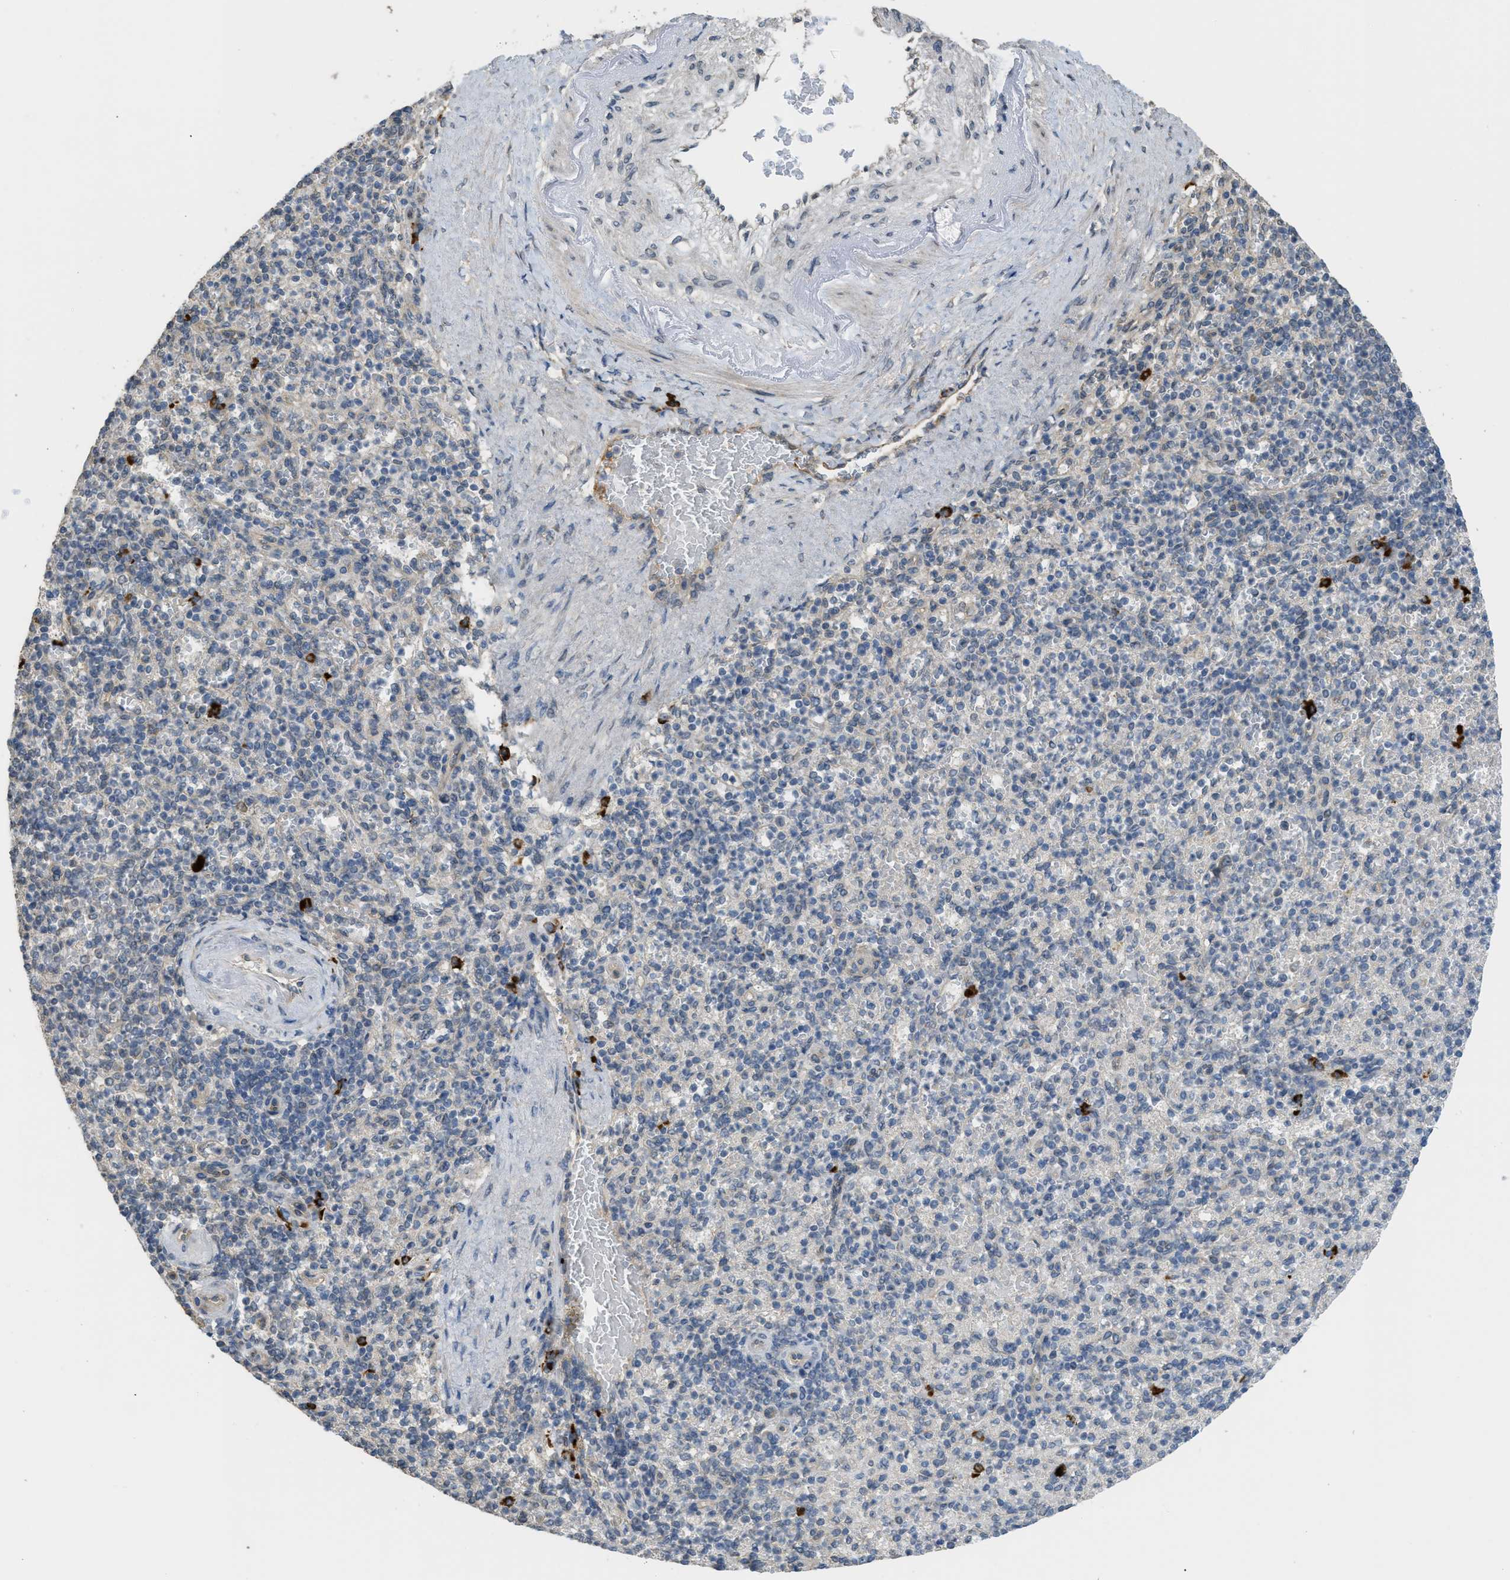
{"staining": {"intensity": "weak", "quantity": "25%-75%", "location": "cytoplasmic/membranous"}, "tissue": "spleen", "cell_type": "Cells in red pulp", "image_type": "normal", "snomed": [{"axis": "morphology", "description": "Normal tissue, NOS"}, {"axis": "topography", "description": "Spleen"}], "caption": "Immunohistochemical staining of unremarkable spleen reveals weak cytoplasmic/membranous protein expression in about 25%-75% of cells in red pulp. (IHC, brightfield microscopy, high magnification).", "gene": "IGF2BP2", "patient": {"sex": "female", "age": 74}}